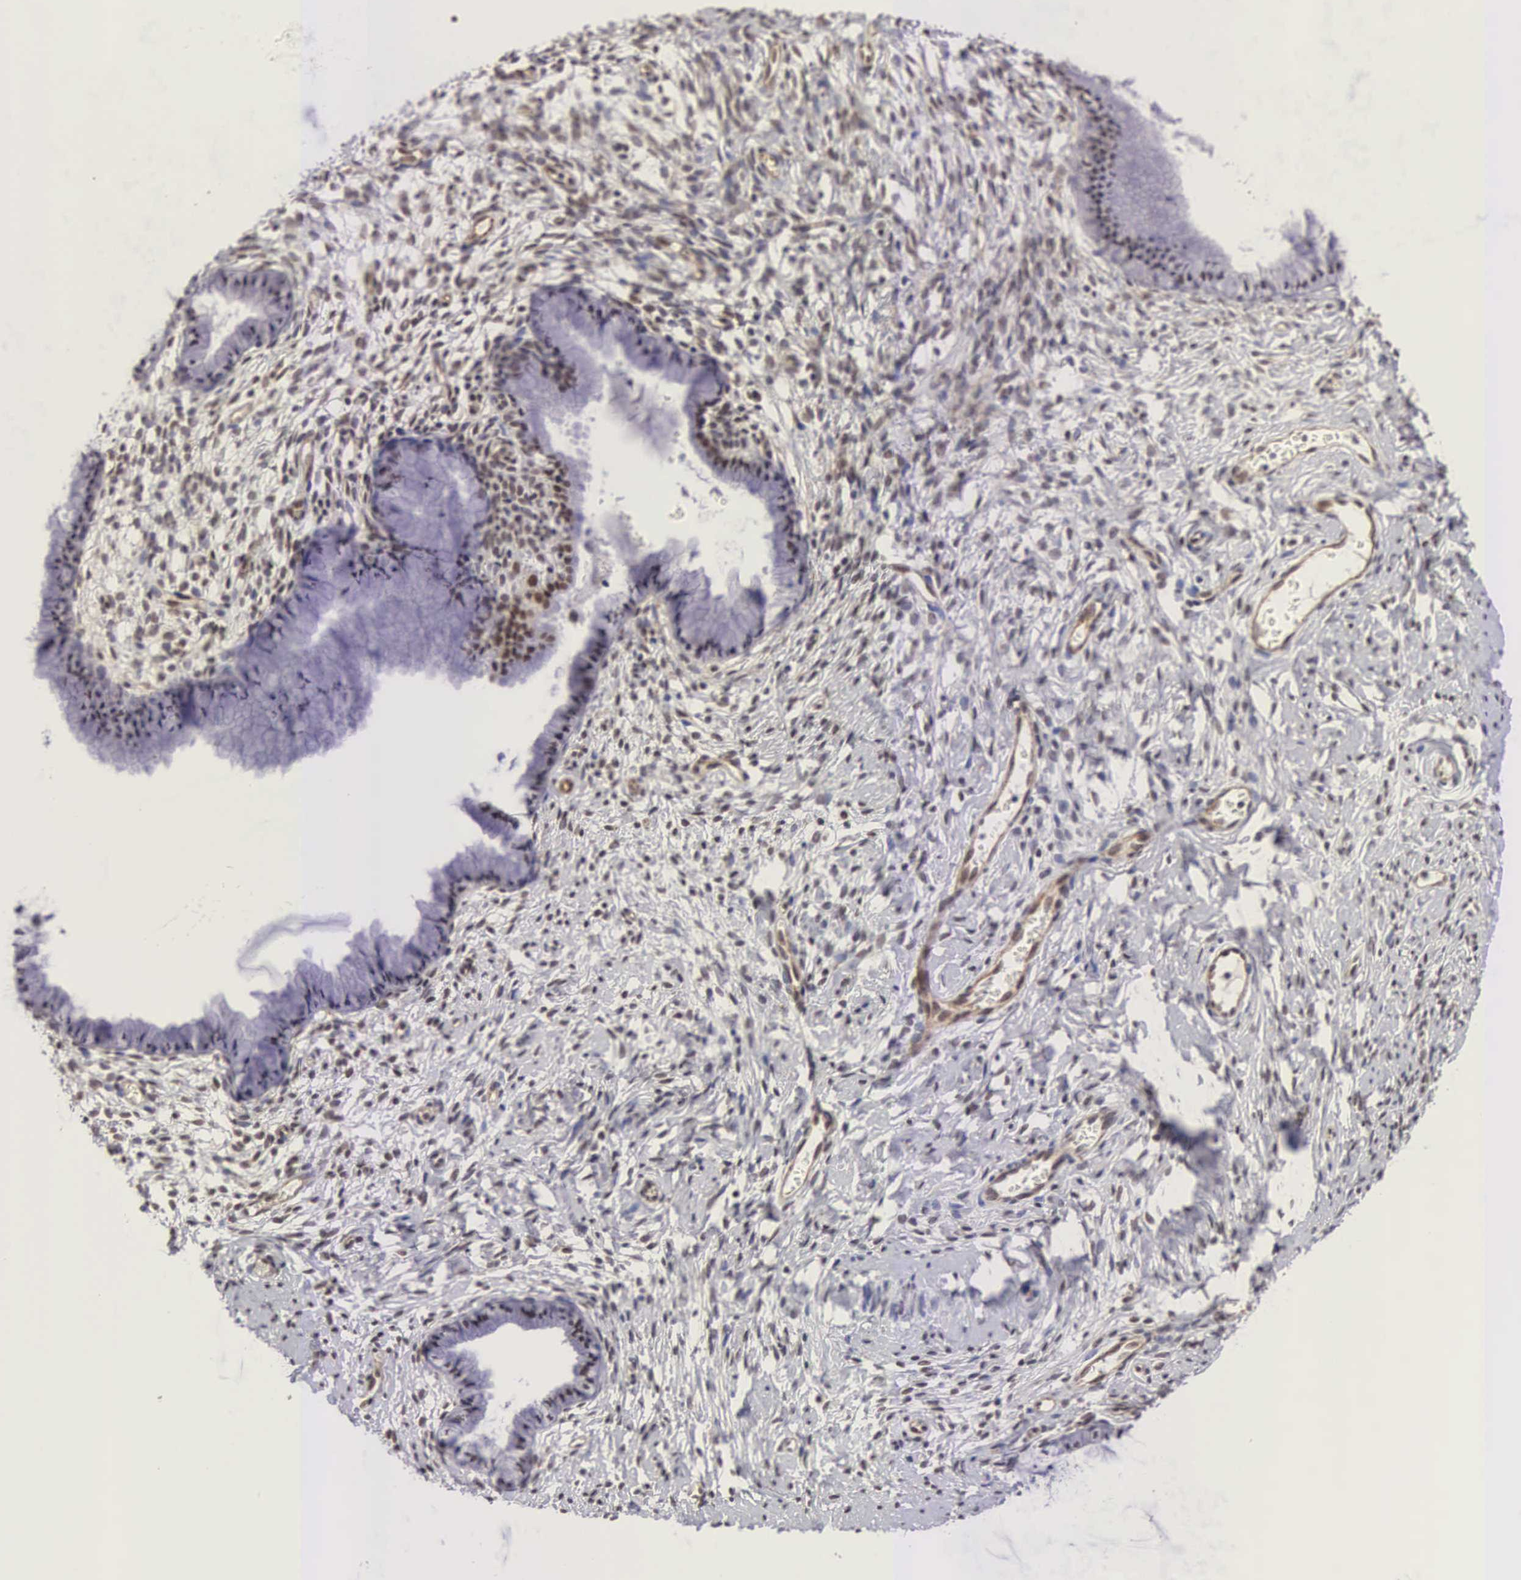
{"staining": {"intensity": "moderate", "quantity": "25%-75%", "location": "nuclear"}, "tissue": "cervix", "cell_type": "Glandular cells", "image_type": "normal", "snomed": [{"axis": "morphology", "description": "Normal tissue, NOS"}, {"axis": "topography", "description": "Cervix"}], "caption": "About 25%-75% of glandular cells in benign cervix display moderate nuclear protein expression as visualized by brown immunohistochemical staining.", "gene": "MORC2", "patient": {"sex": "female", "age": 70}}